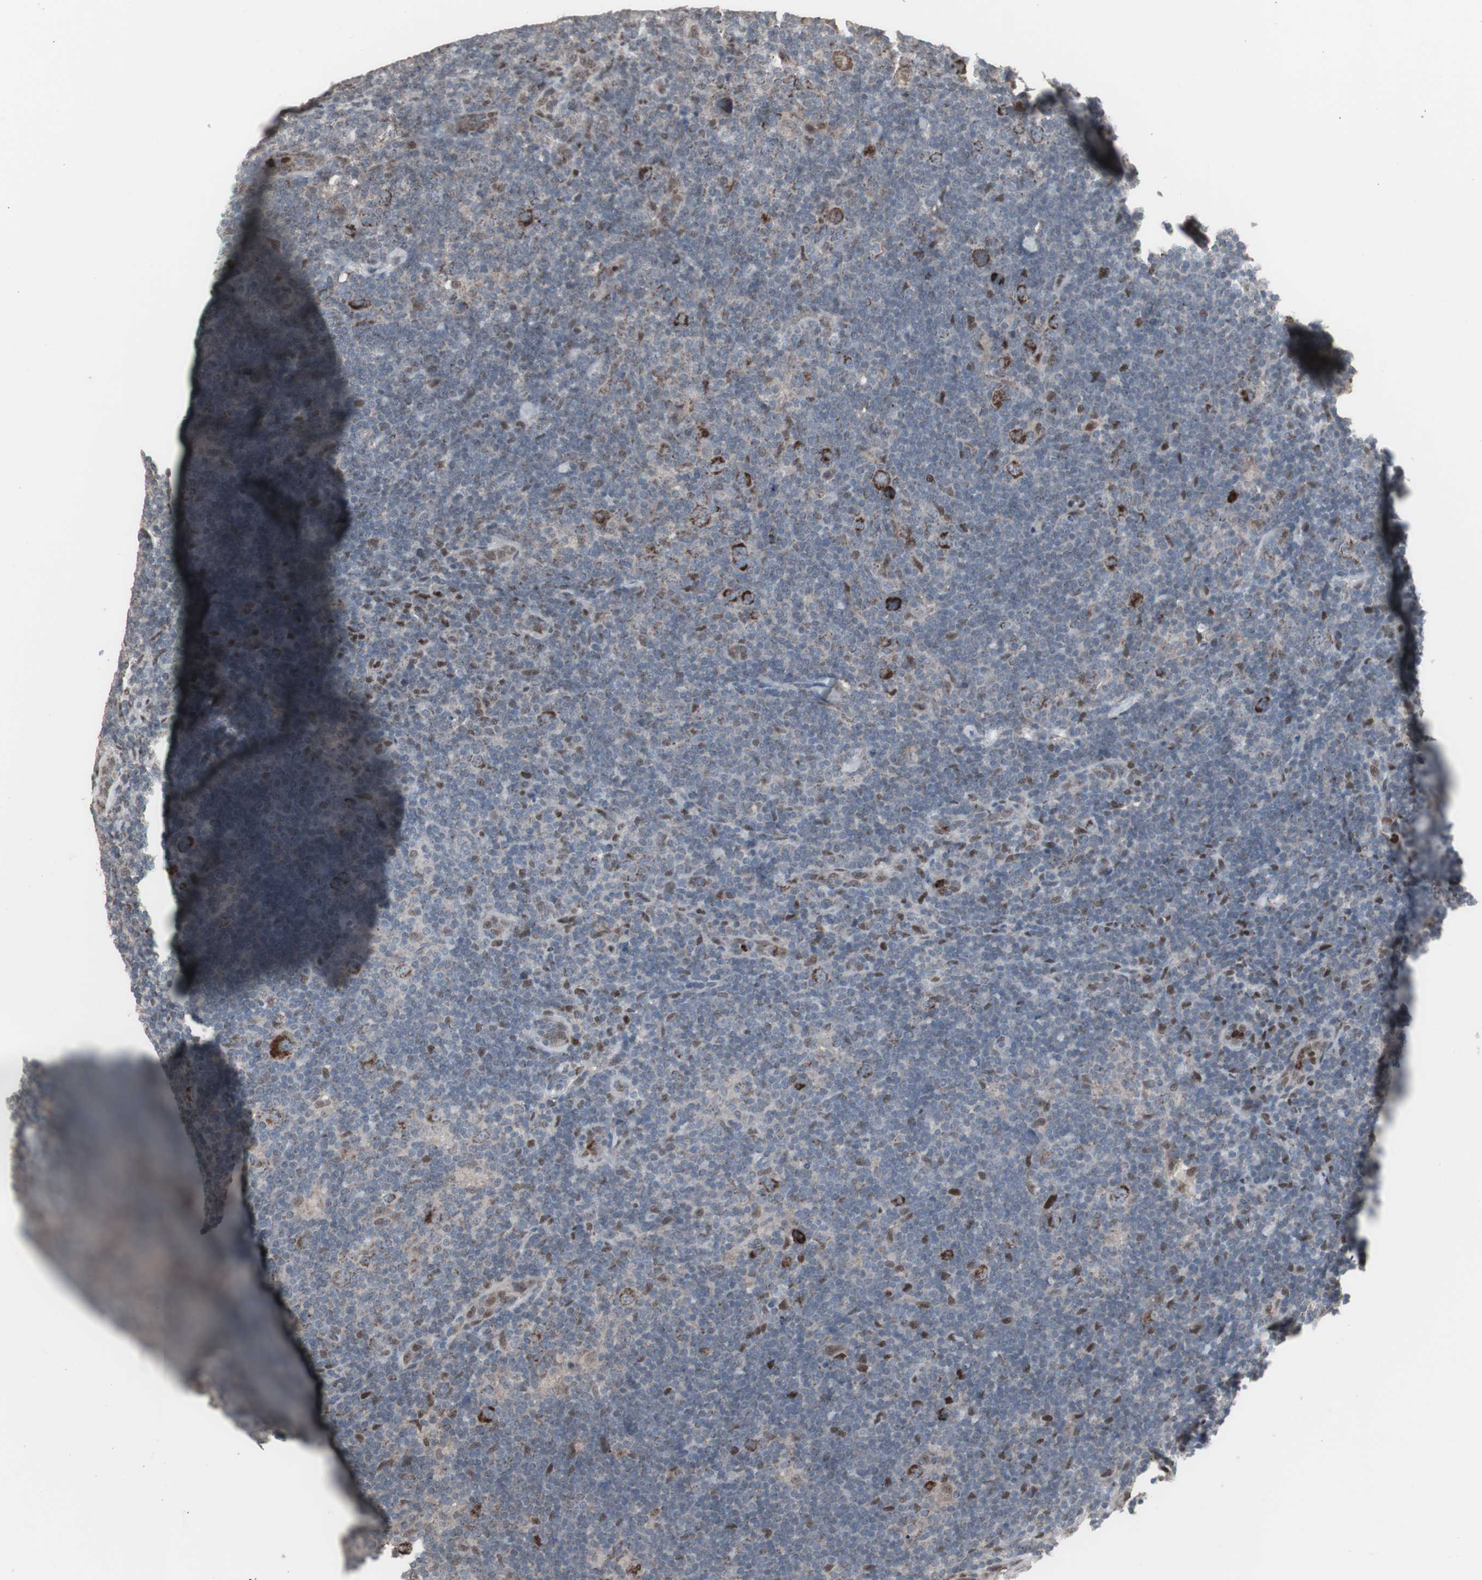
{"staining": {"intensity": "weak", "quantity": "25%-75%", "location": "nuclear"}, "tissue": "lymphoma", "cell_type": "Tumor cells", "image_type": "cancer", "snomed": [{"axis": "morphology", "description": "Hodgkin's disease, NOS"}, {"axis": "topography", "description": "Lymph node"}], "caption": "Lymphoma was stained to show a protein in brown. There is low levels of weak nuclear positivity in about 25%-75% of tumor cells. The protein of interest is shown in brown color, while the nuclei are stained blue.", "gene": "RXRA", "patient": {"sex": "female", "age": 57}}